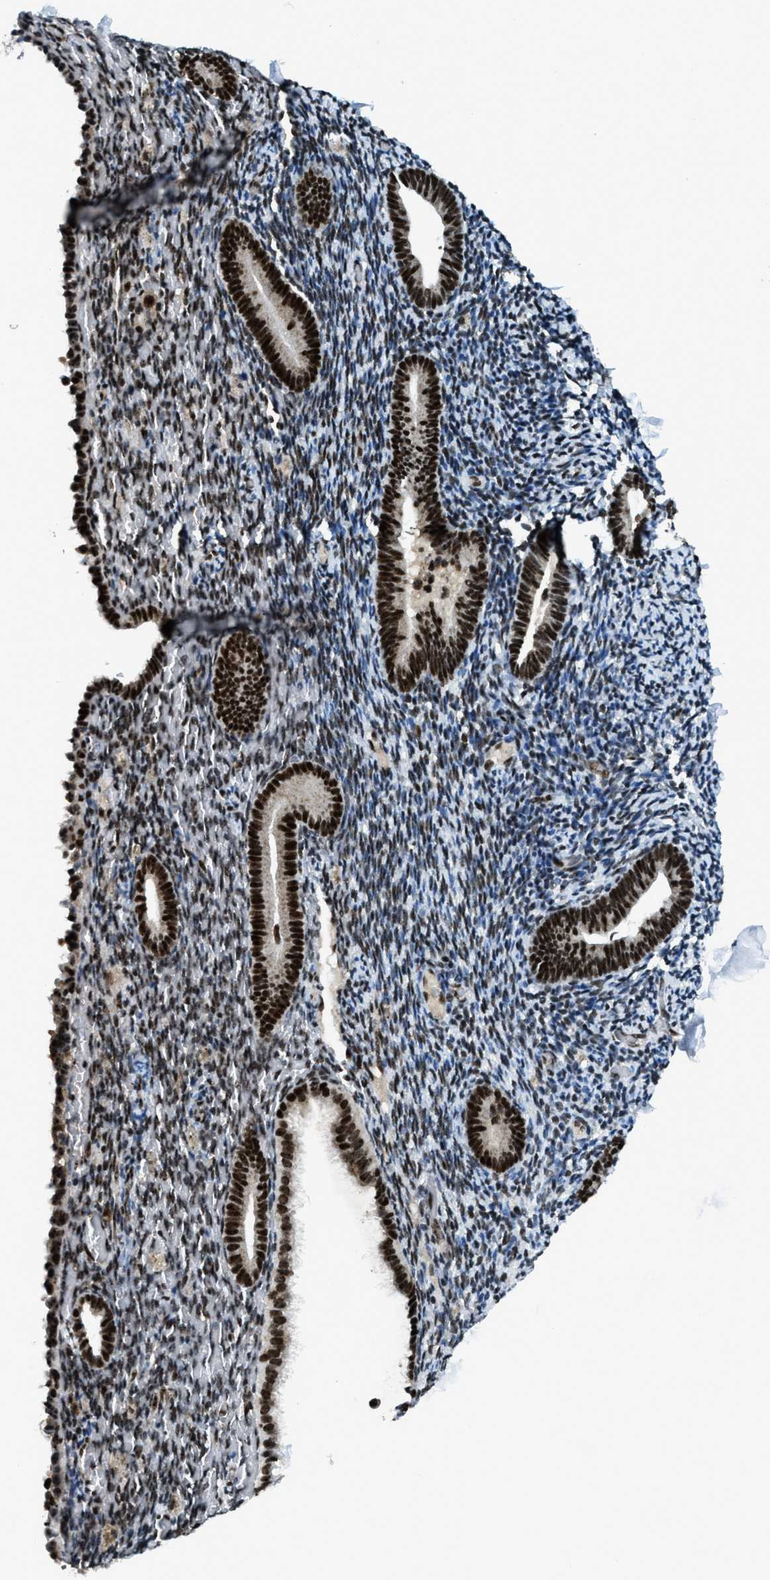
{"staining": {"intensity": "strong", "quantity": "<25%", "location": "nuclear"}, "tissue": "endometrium", "cell_type": "Cells in endometrial stroma", "image_type": "normal", "snomed": [{"axis": "morphology", "description": "Normal tissue, NOS"}, {"axis": "topography", "description": "Endometrium"}], "caption": "Protein expression analysis of normal human endometrium reveals strong nuclear expression in approximately <25% of cells in endometrial stroma. The staining was performed using DAB (3,3'-diaminobenzidine) to visualize the protein expression in brown, while the nuclei were stained in blue with hematoxylin (Magnification: 20x).", "gene": "RAD51B", "patient": {"sex": "female", "age": 51}}